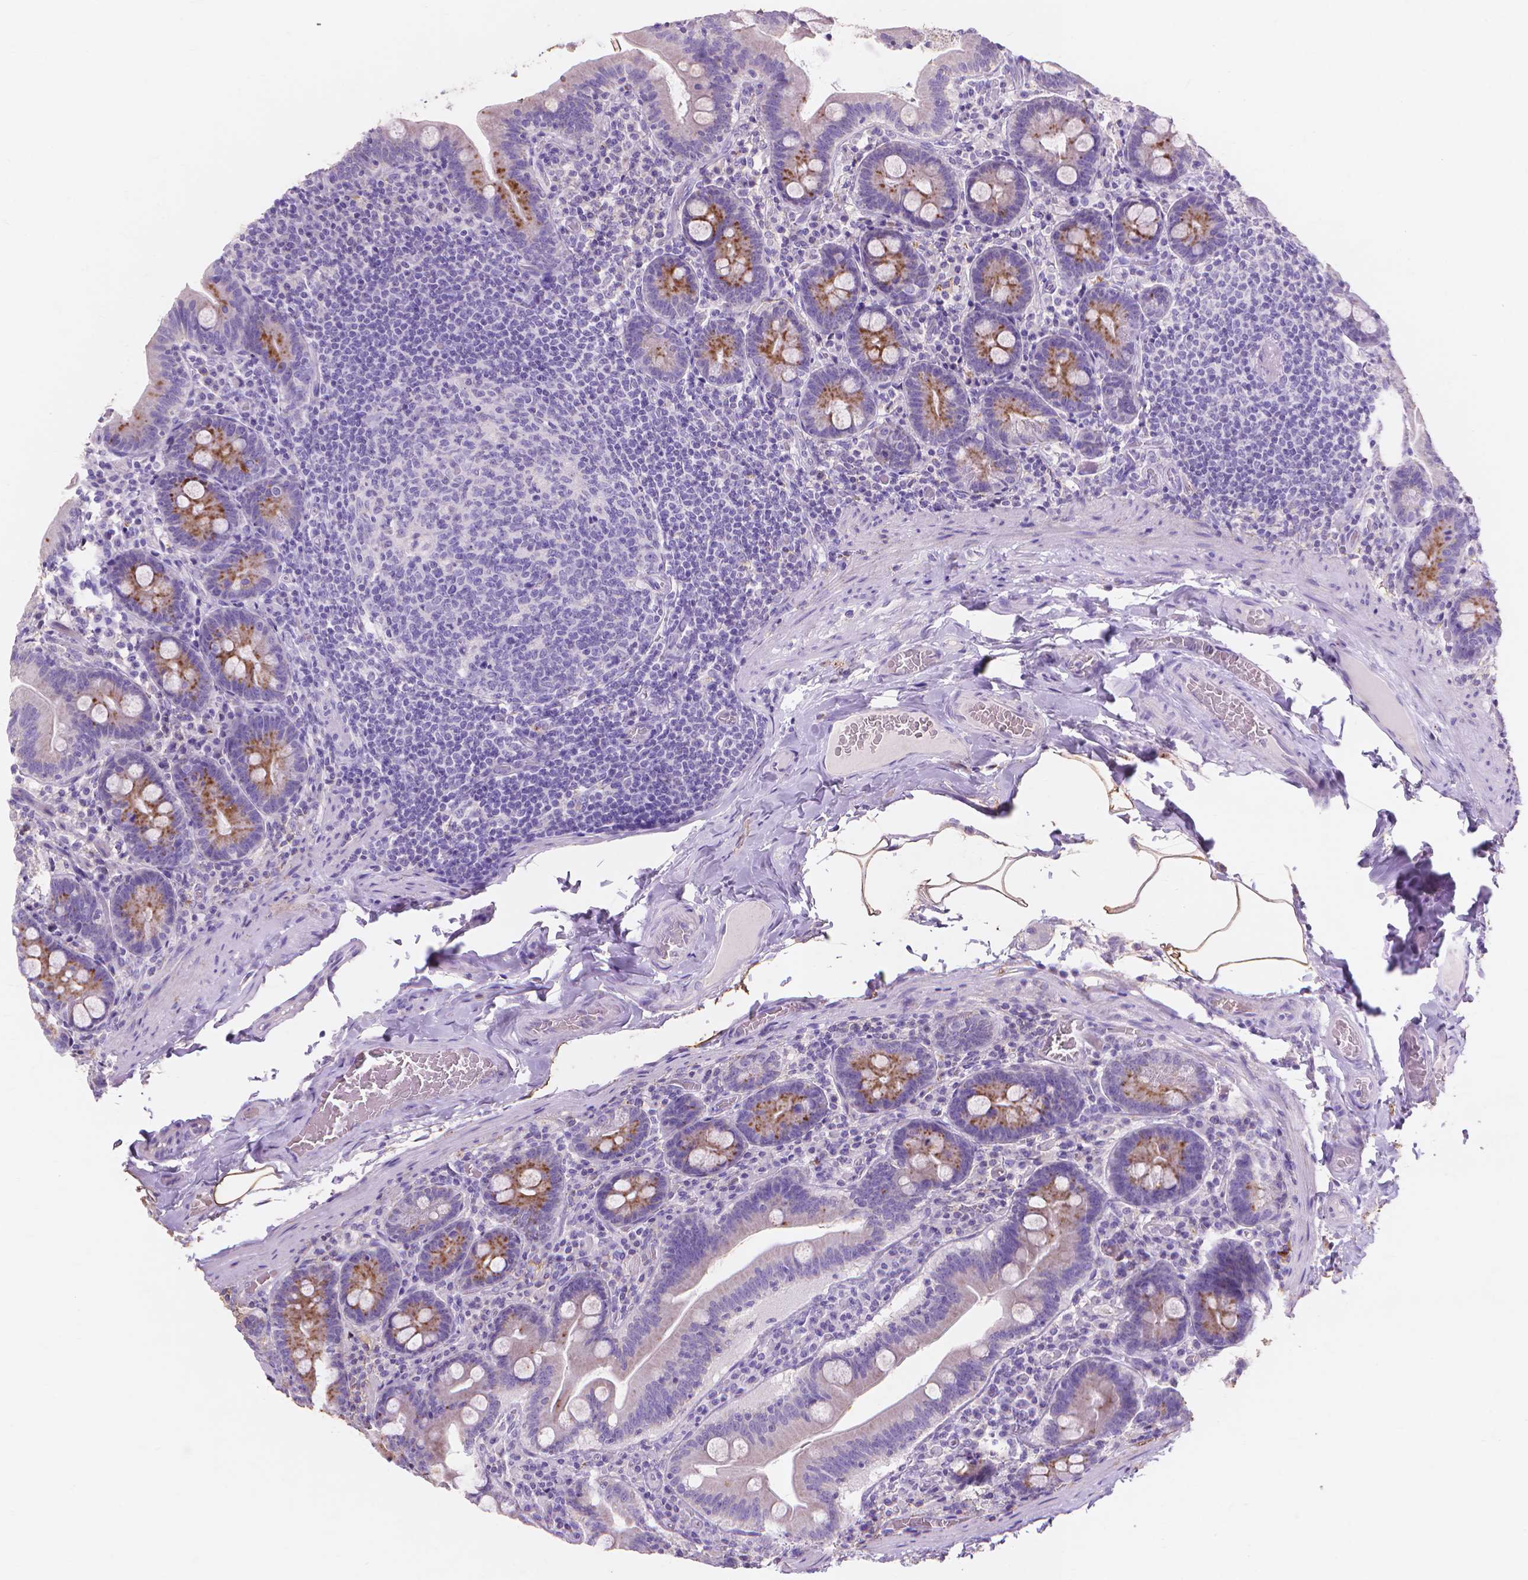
{"staining": {"intensity": "moderate", "quantity": "<25%", "location": "cytoplasmic/membranous"}, "tissue": "small intestine", "cell_type": "Glandular cells", "image_type": "normal", "snomed": [{"axis": "morphology", "description": "Normal tissue, NOS"}, {"axis": "topography", "description": "Small intestine"}], "caption": "Immunohistochemical staining of normal human small intestine reveals low levels of moderate cytoplasmic/membranous staining in about <25% of glandular cells. The staining was performed using DAB (3,3'-diaminobenzidine) to visualize the protein expression in brown, while the nuclei were stained in blue with hematoxylin (Magnification: 20x).", "gene": "MMP11", "patient": {"sex": "male", "age": 37}}